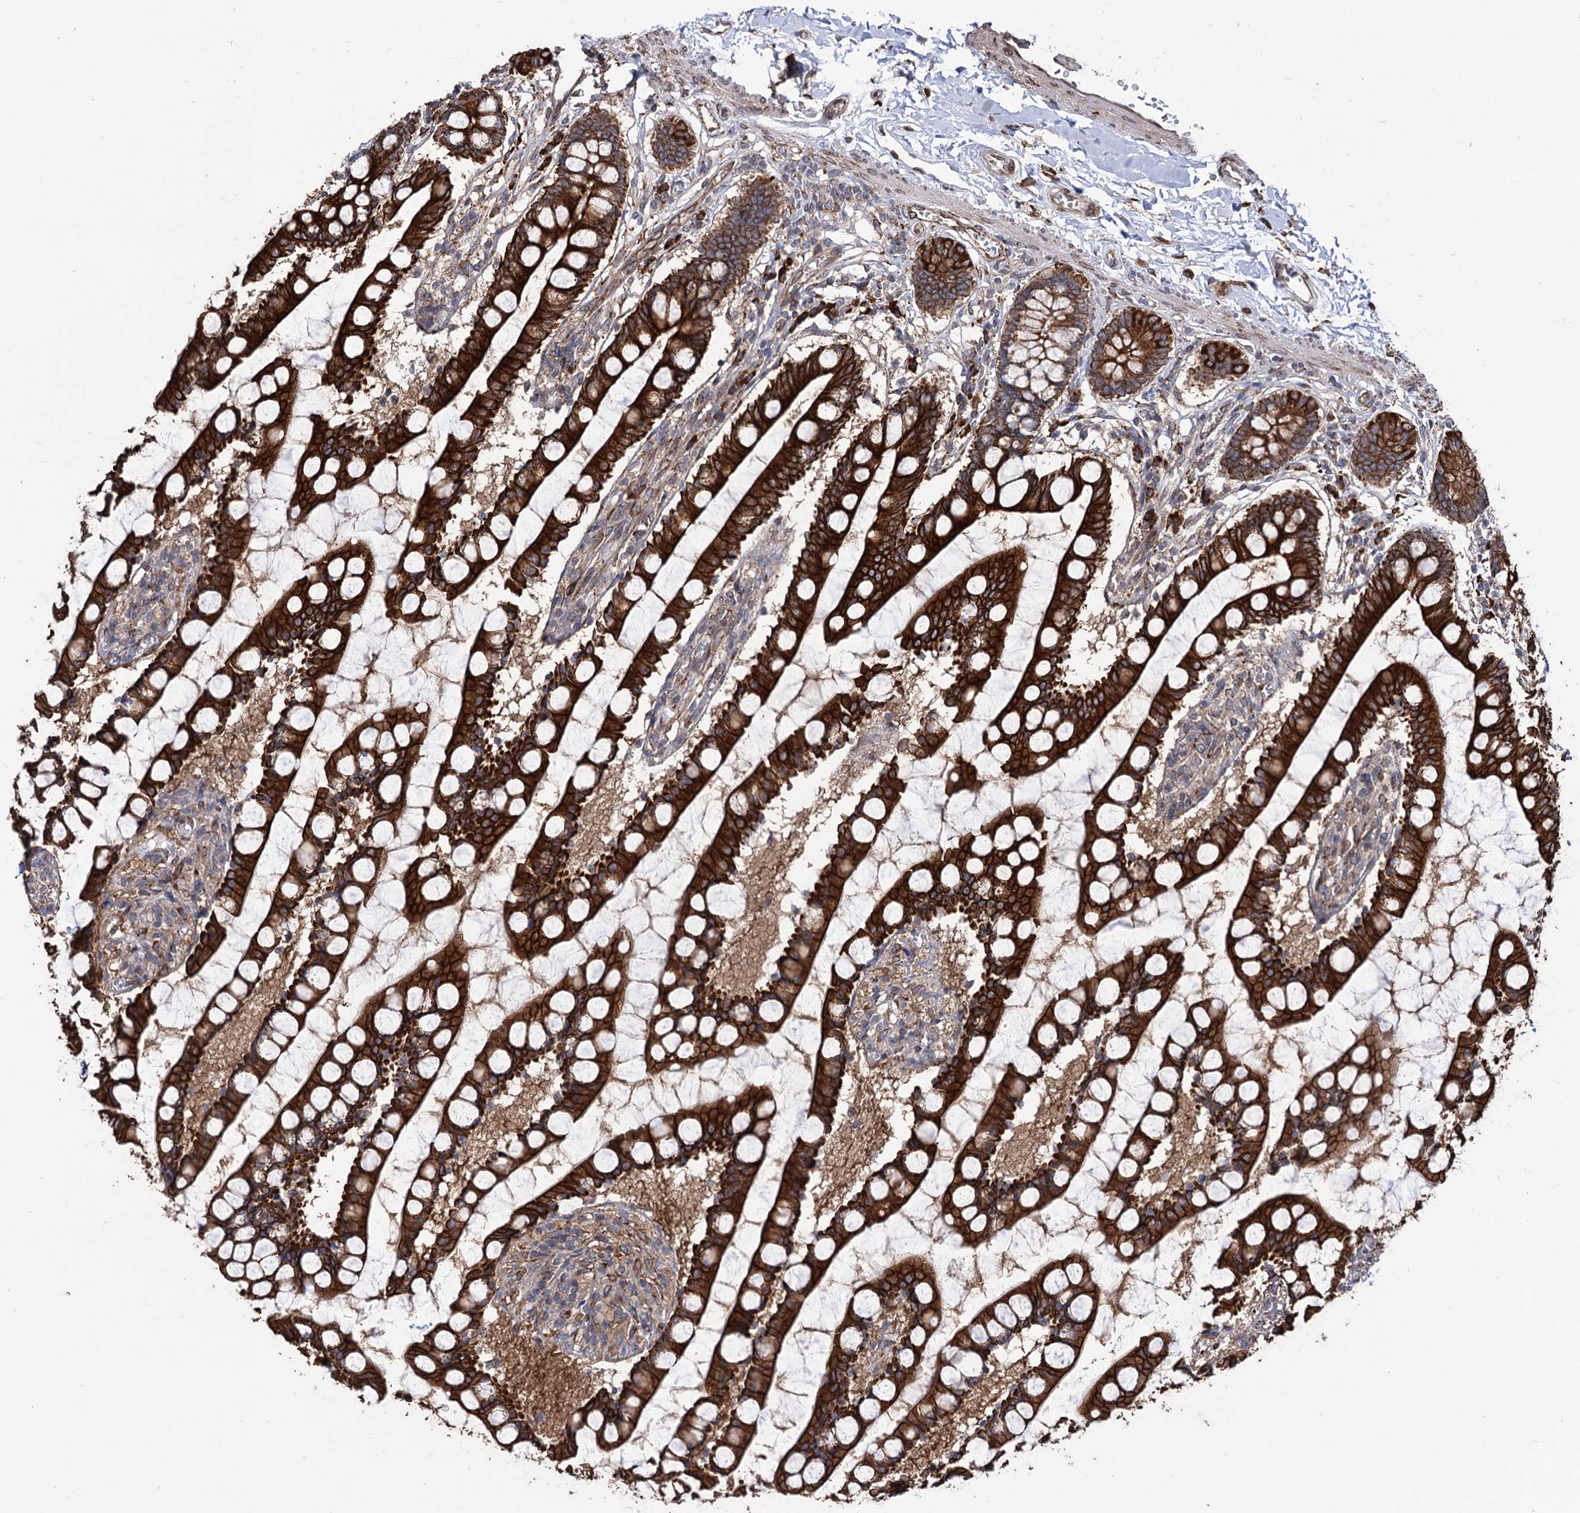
{"staining": {"intensity": "strong", "quantity": ">75%", "location": "cytoplasmic/membranous"}, "tissue": "small intestine", "cell_type": "Glandular cells", "image_type": "normal", "snomed": [{"axis": "morphology", "description": "Normal tissue, NOS"}, {"axis": "topography", "description": "Small intestine"}], "caption": "Immunohistochemical staining of normal human small intestine demonstrates >75% levels of strong cytoplasmic/membranous protein staining in approximately >75% of glandular cells.", "gene": "CDAN1", "patient": {"sex": "male", "age": 52}}